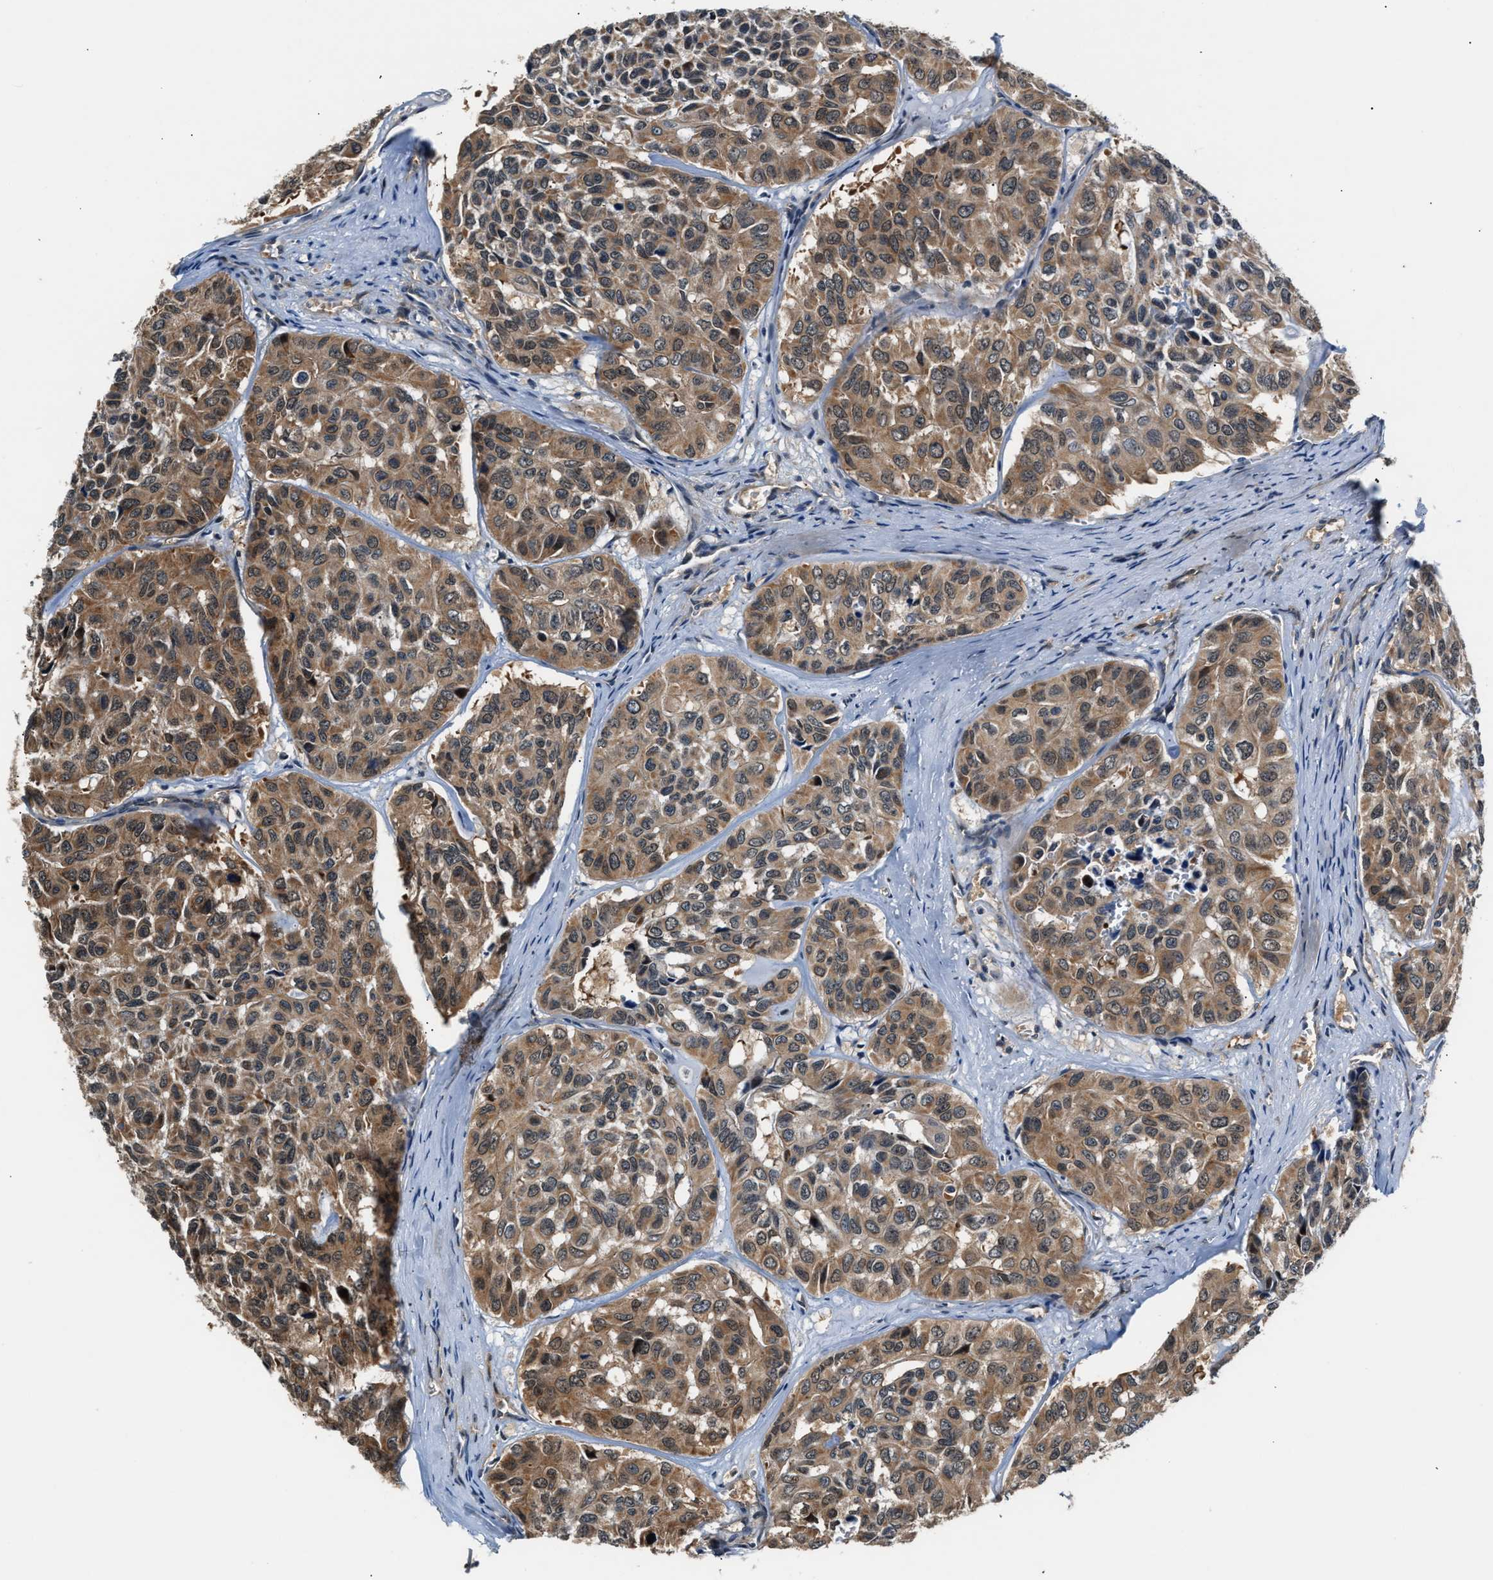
{"staining": {"intensity": "moderate", "quantity": ">75%", "location": "cytoplasmic/membranous"}, "tissue": "head and neck cancer", "cell_type": "Tumor cells", "image_type": "cancer", "snomed": [{"axis": "morphology", "description": "Adenocarcinoma, NOS"}, {"axis": "topography", "description": "Salivary gland, NOS"}, {"axis": "topography", "description": "Head-Neck"}], "caption": "Immunohistochemistry of head and neck adenocarcinoma shows medium levels of moderate cytoplasmic/membranous positivity in approximately >75% of tumor cells.", "gene": "TUT7", "patient": {"sex": "female", "age": 76}}